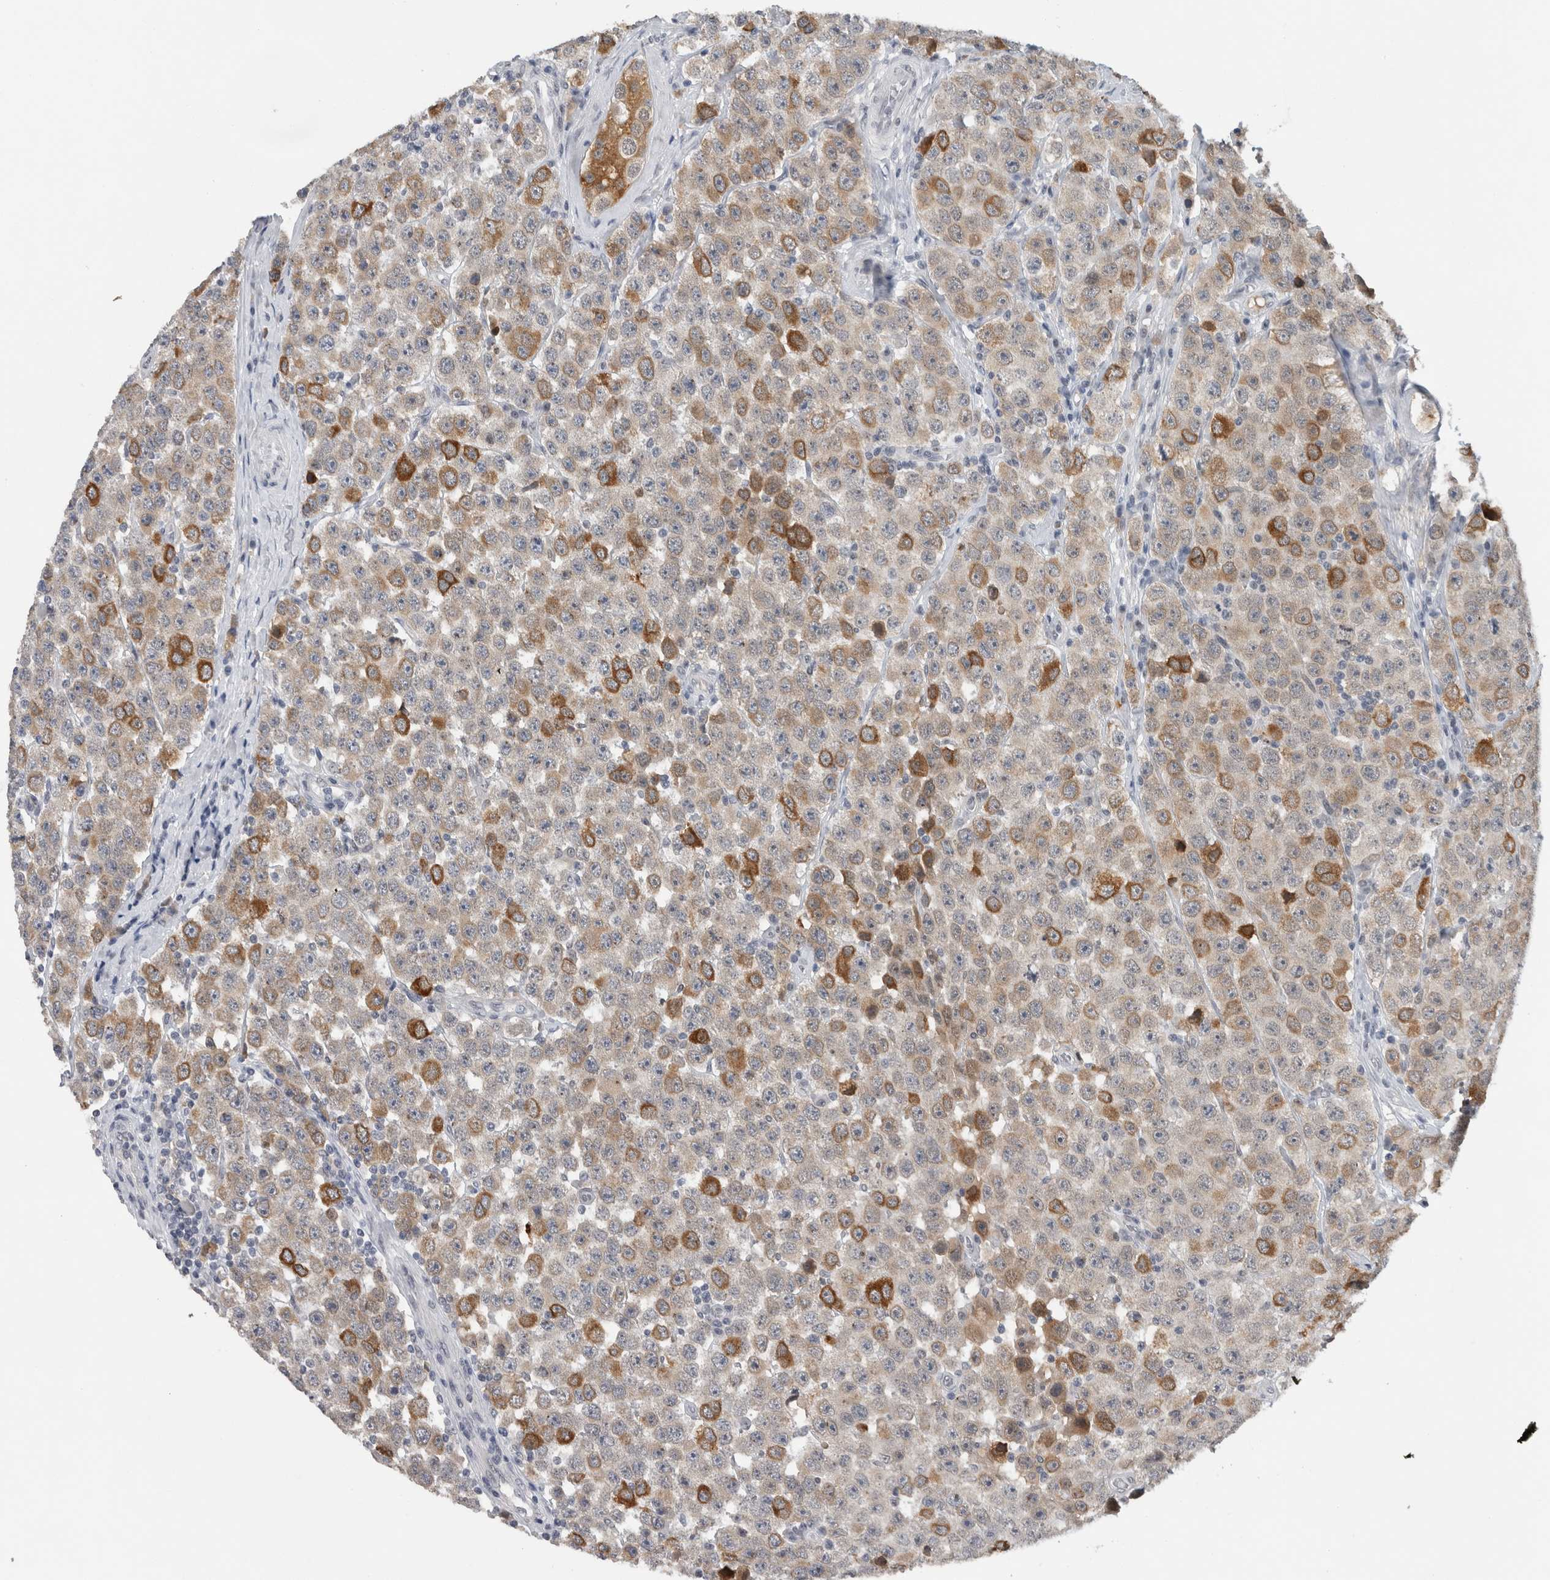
{"staining": {"intensity": "strong", "quantity": "<25%", "location": "cytoplasmic/membranous"}, "tissue": "testis cancer", "cell_type": "Tumor cells", "image_type": "cancer", "snomed": [{"axis": "morphology", "description": "Seminoma, NOS"}, {"axis": "morphology", "description": "Carcinoma, Embryonal, NOS"}, {"axis": "topography", "description": "Testis"}], "caption": "High-magnification brightfield microscopy of seminoma (testis) stained with DAB (3,3'-diaminobenzidine) (brown) and counterstained with hematoxylin (blue). tumor cells exhibit strong cytoplasmic/membranous staining is appreciated in about<25% of cells.", "gene": "PRXL2A", "patient": {"sex": "male", "age": 28}}